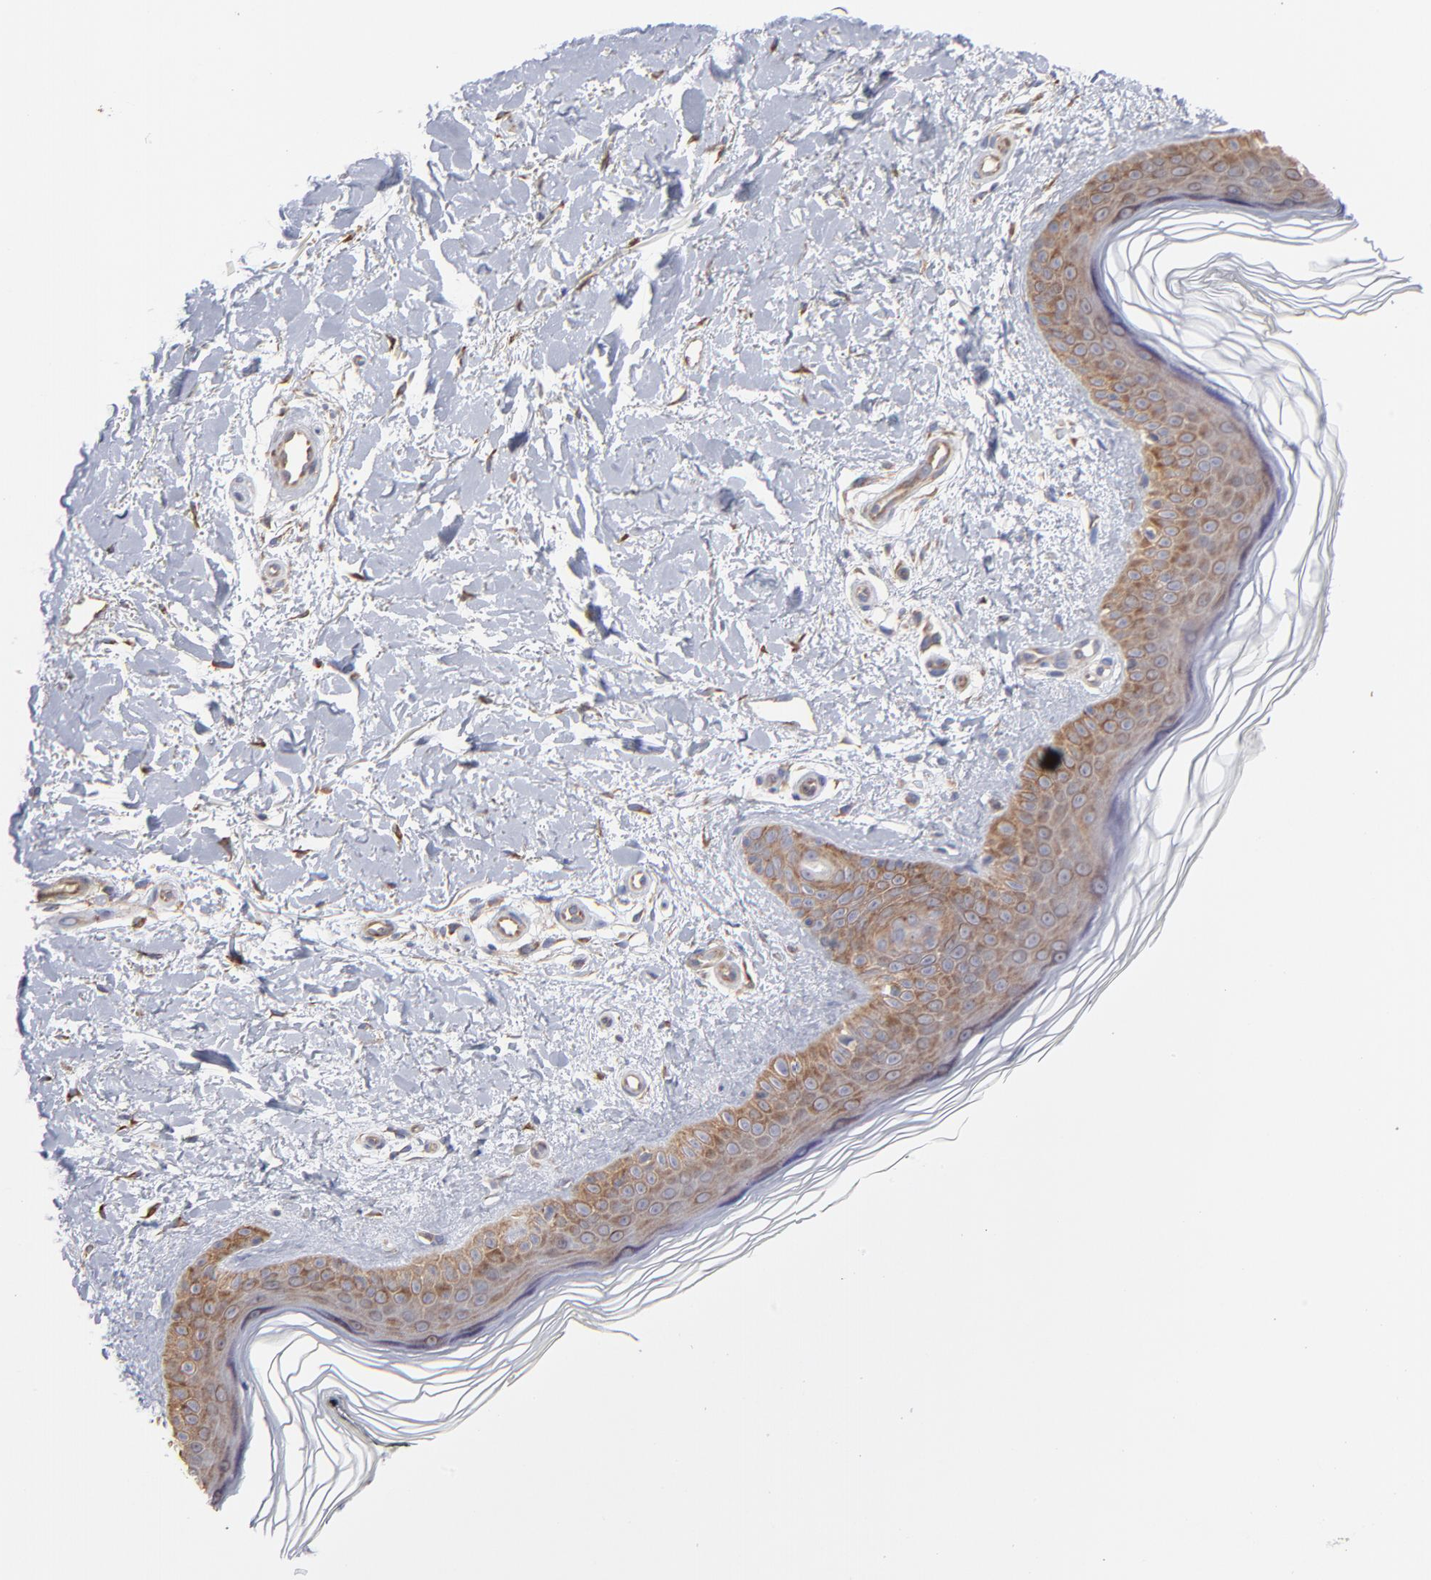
{"staining": {"intensity": "moderate", "quantity": ">75%", "location": "cytoplasmic/membranous"}, "tissue": "skin", "cell_type": "Fibroblasts", "image_type": "normal", "snomed": [{"axis": "morphology", "description": "Normal tissue, NOS"}, {"axis": "topography", "description": "Skin"}], "caption": "Immunohistochemical staining of normal human skin displays medium levels of moderate cytoplasmic/membranous staining in approximately >75% of fibroblasts. (brown staining indicates protein expression, while blue staining denotes nuclei).", "gene": "RPL3", "patient": {"sex": "female", "age": 19}}